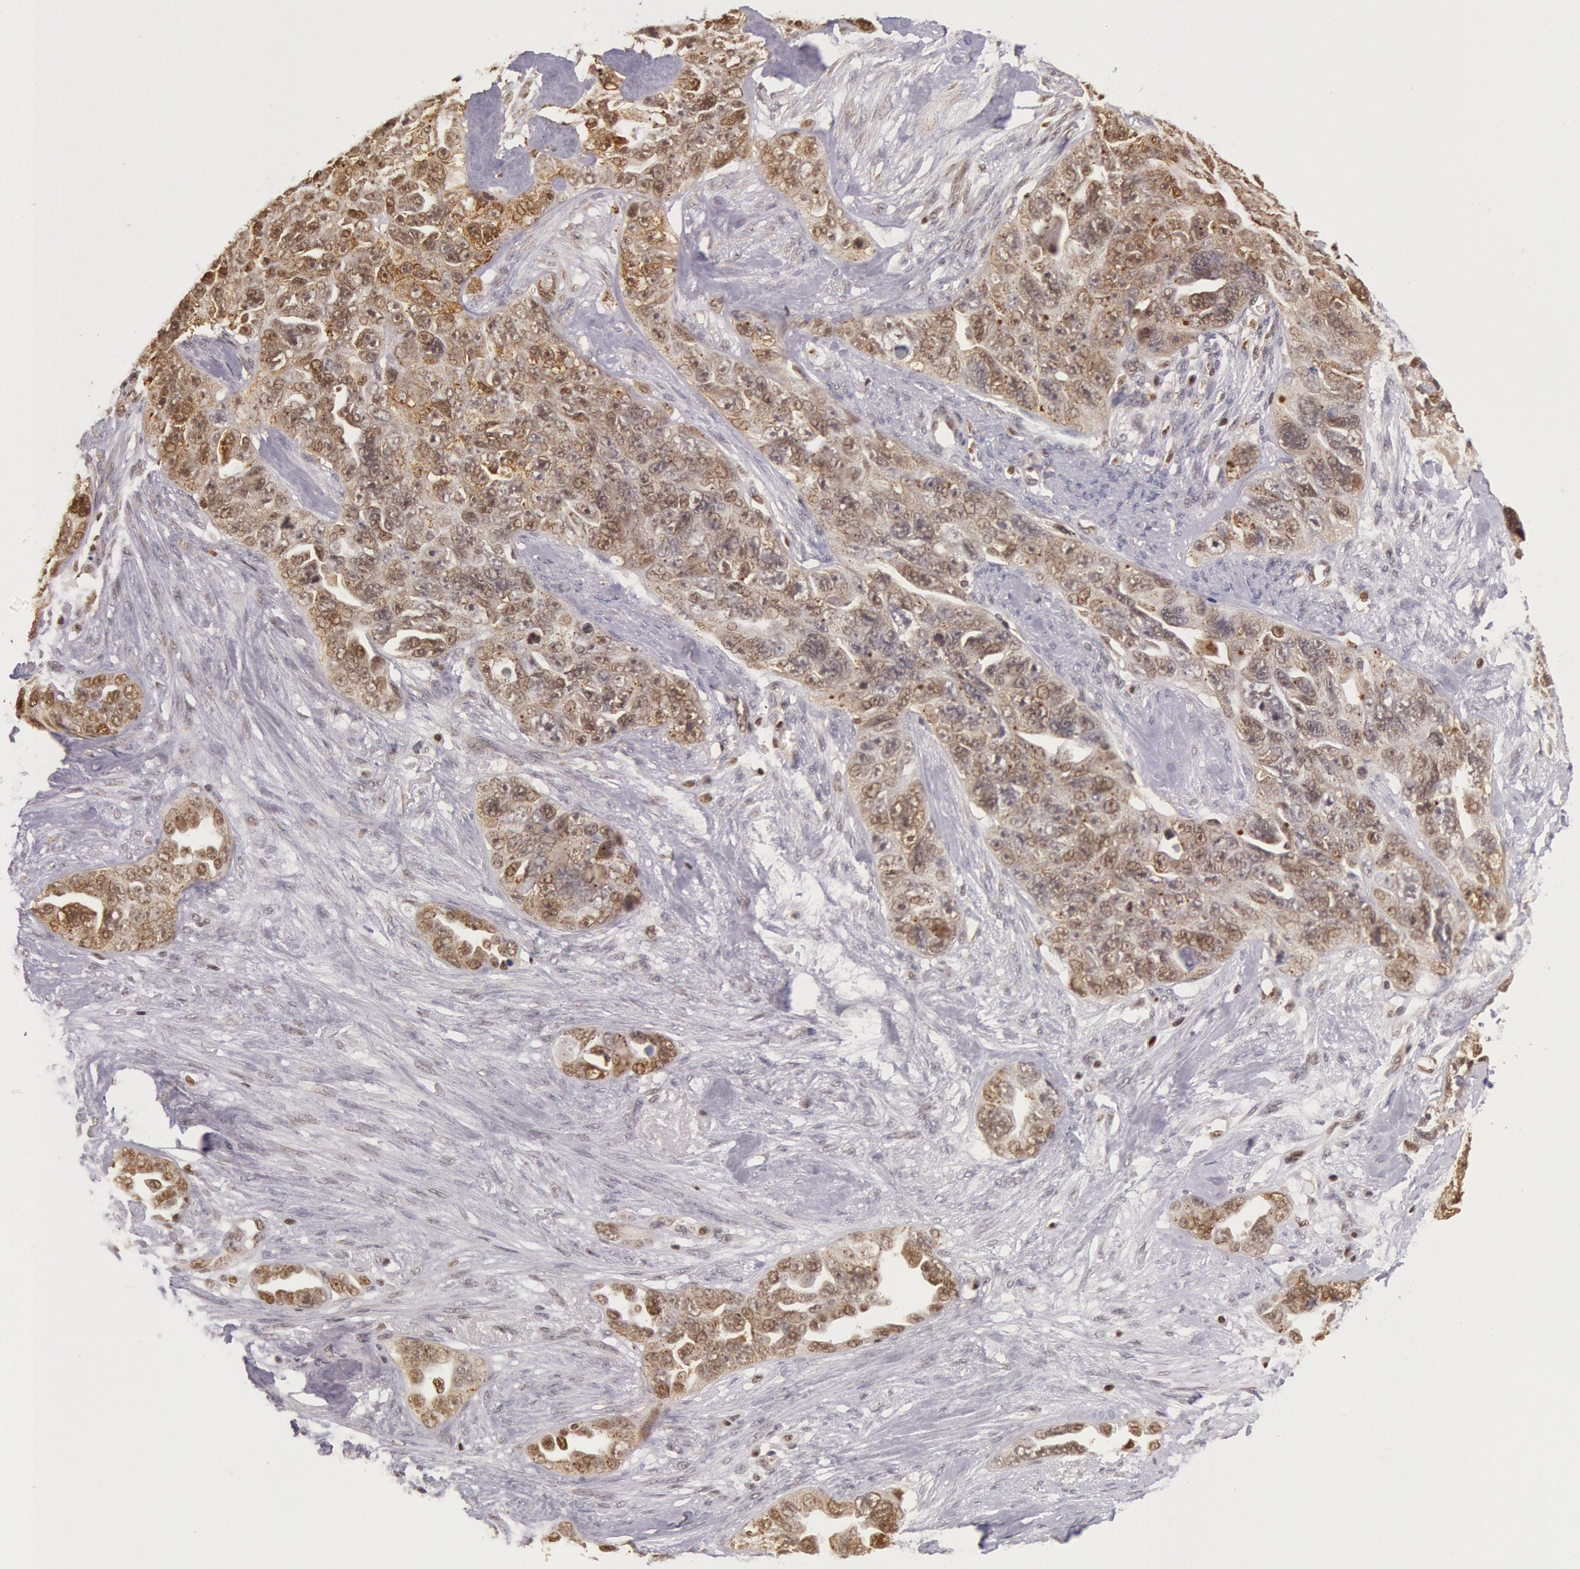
{"staining": {"intensity": "moderate", "quantity": ">75%", "location": "nuclear"}, "tissue": "ovarian cancer", "cell_type": "Tumor cells", "image_type": "cancer", "snomed": [{"axis": "morphology", "description": "Cystadenocarcinoma, serous, NOS"}, {"axis": "topography", "description": "Ovary"}], "caption": "Tumor cells show medium levels of moderate nuclear staining in about >75% of cells in human ovarian serous cystadenocarcinoma.", "gene": "ESS2", "patient": {"sex": "female", "age": 63}}